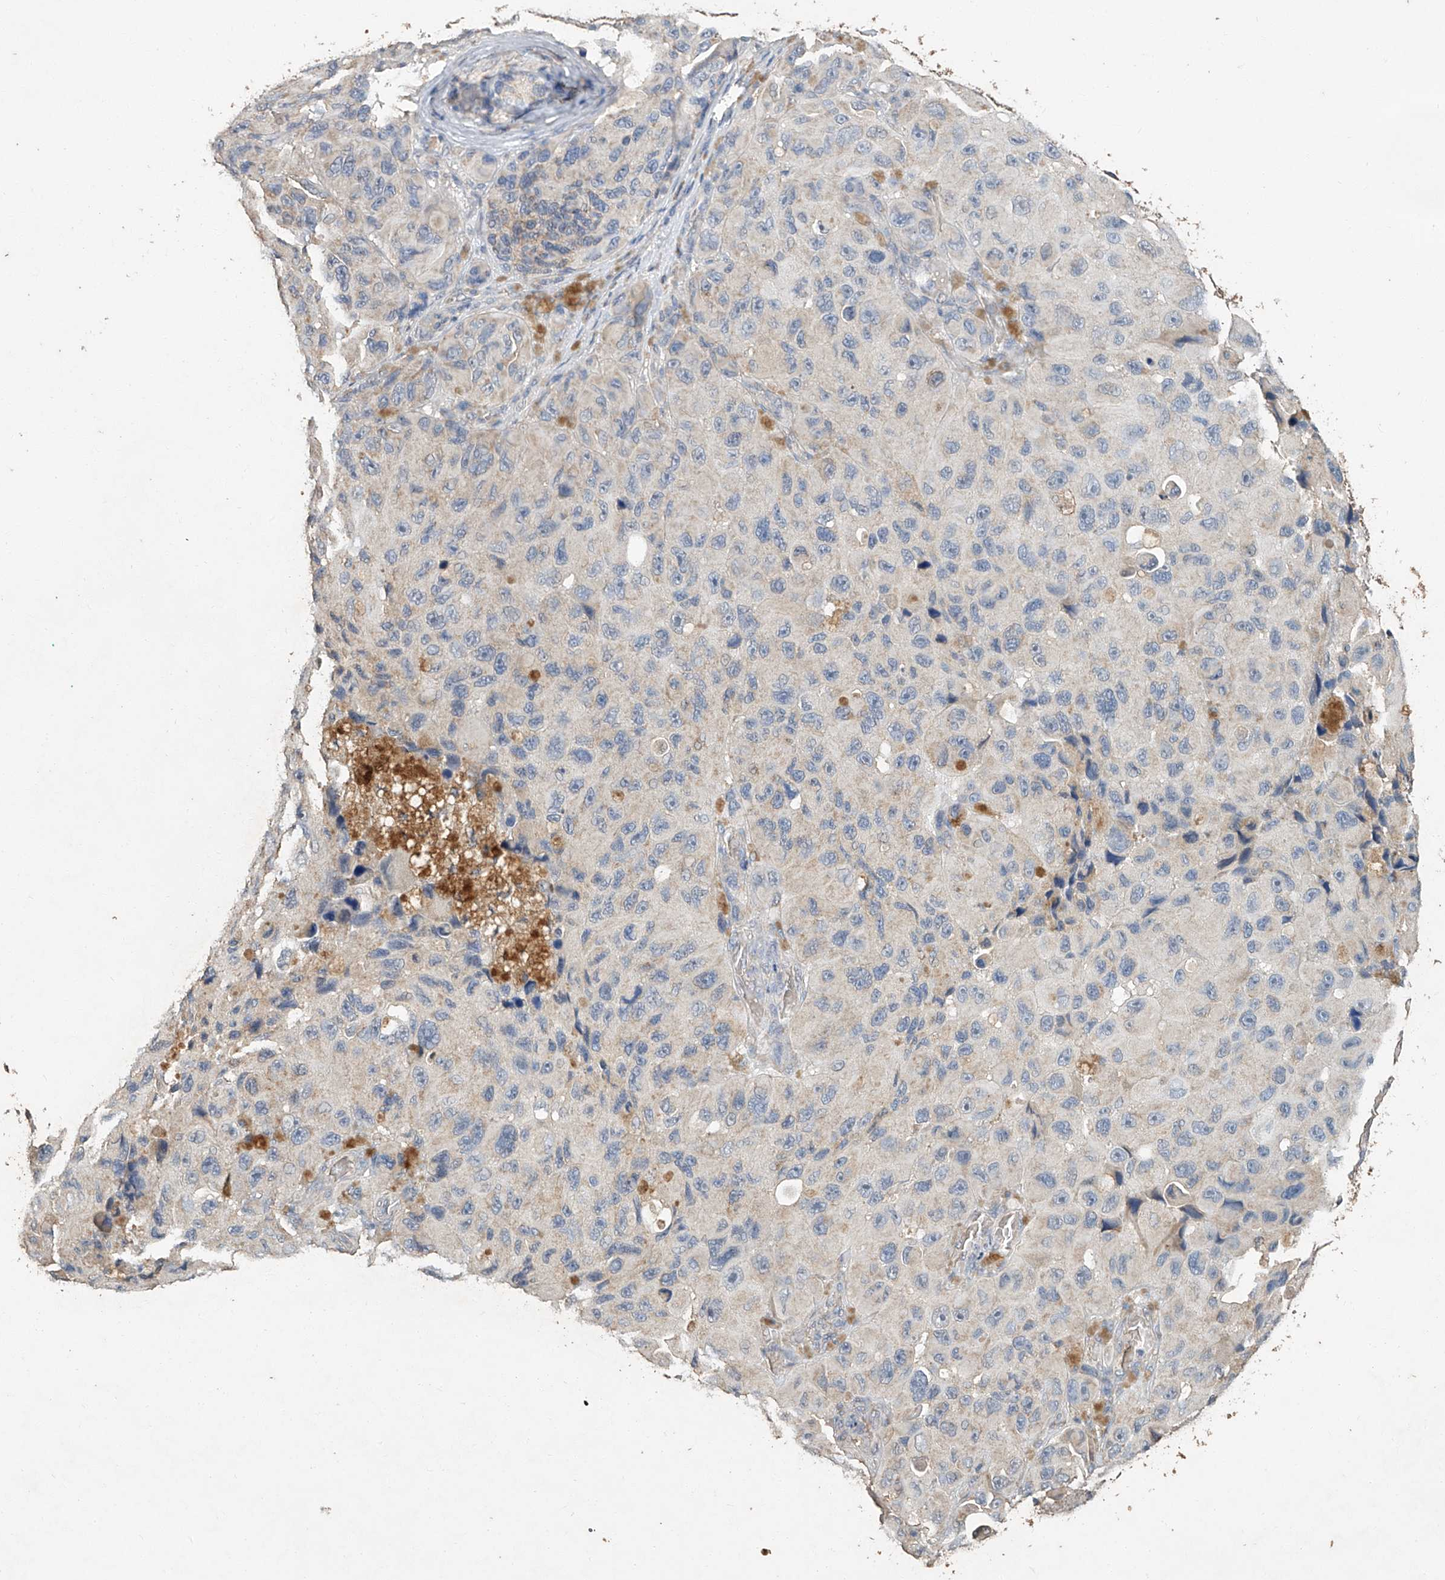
{"staining": {"intensity": "weak", "quantity": "<25%", "location": "cytoplasmic/membranous"}, "tissue": "melanoma", "cell_type": "Tumor cells", "image_type": "cancer", "snomed": [{"axis": "morphology", "description": "Malignant melanoma, NOS"}, {"axis": "topography", "description": "Skin"}], "caption": "An image of human malignant melanoma is negative for staining in tumor cells.", "gene": "CERS4", "patient": {"sex": "female", "age": 73}}